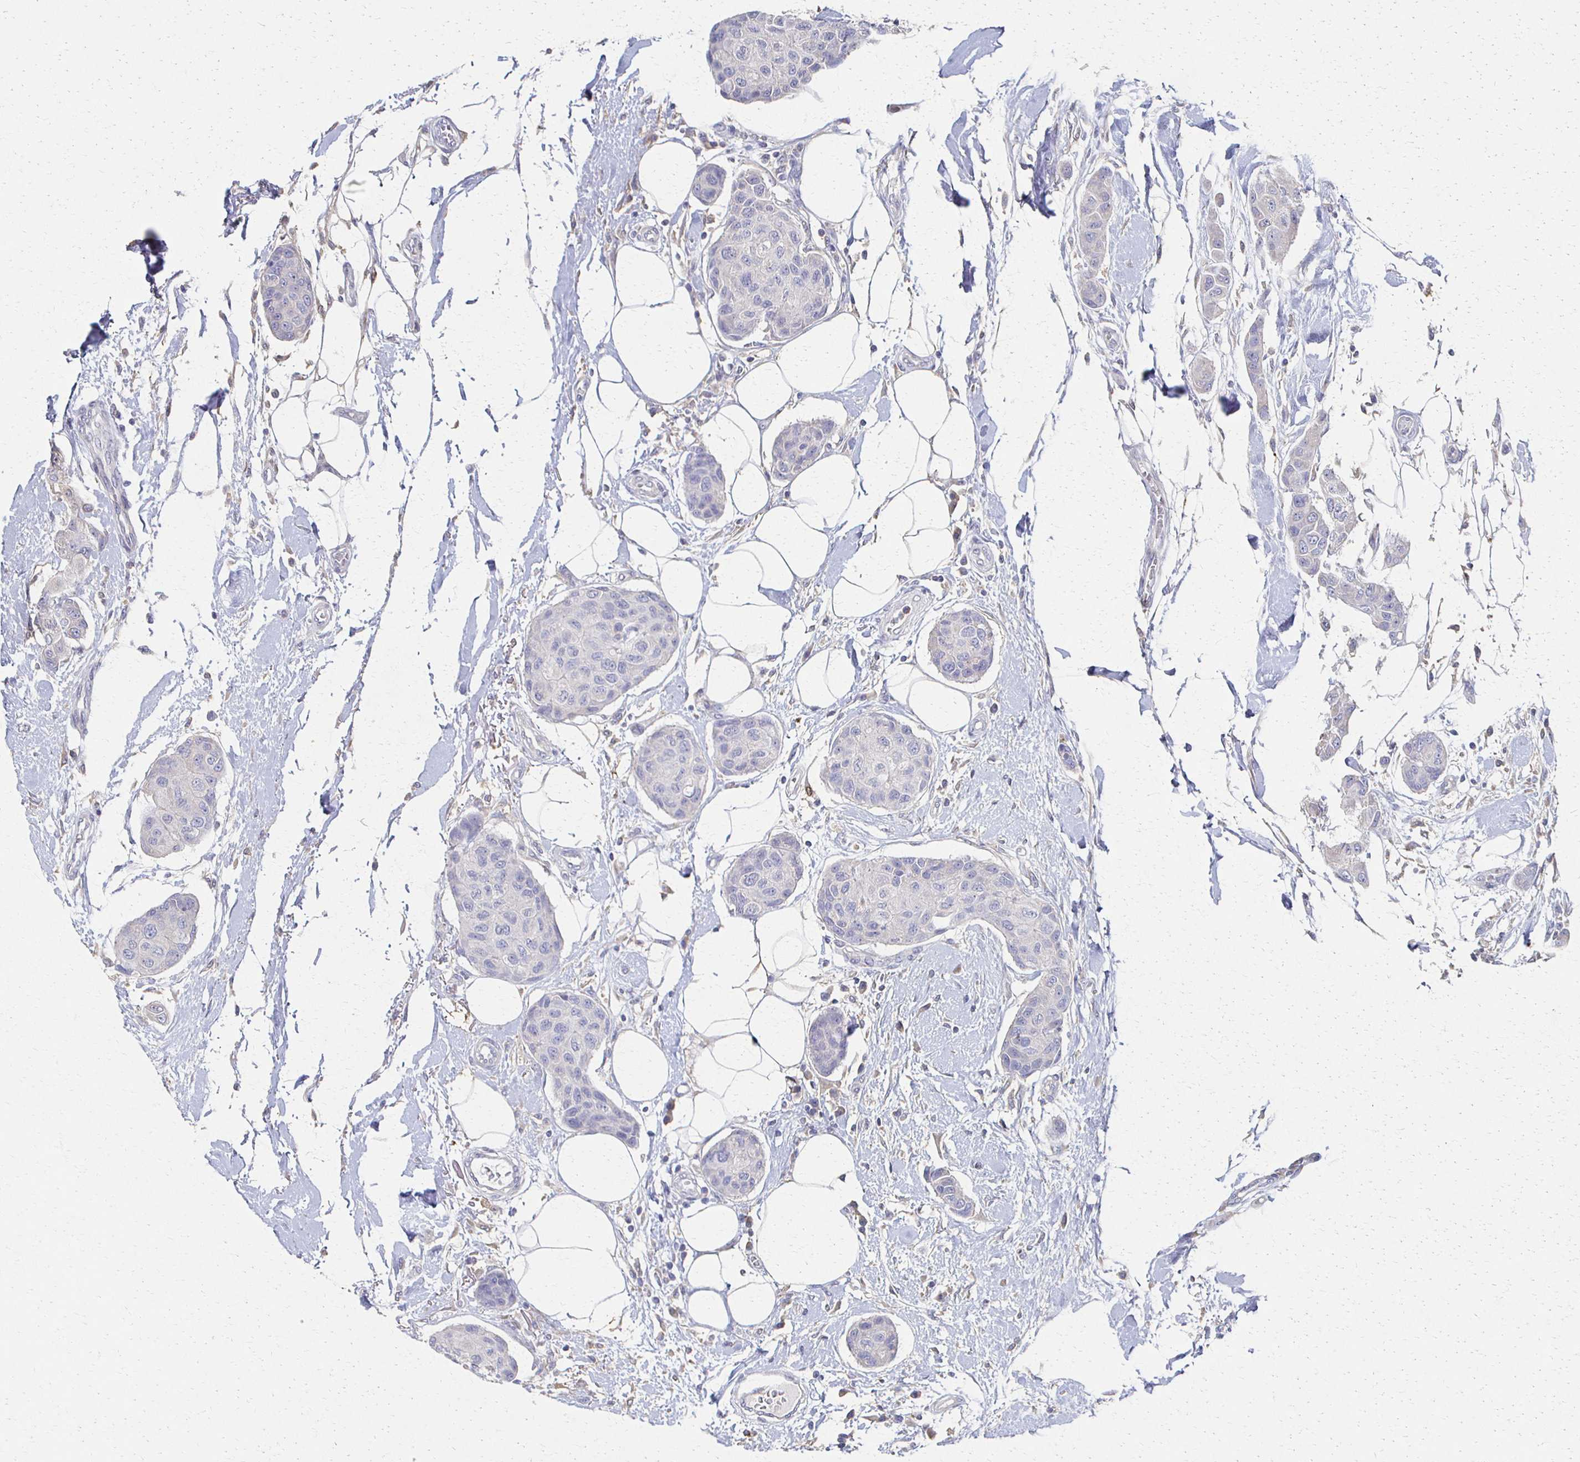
{"staining": {"intensity": "negative", "quantity": "none", "location": "none"}, "tissue": "breast cancer", "cell_type": "Tumor cells", "image_type": "cancer", "snomed": [{"axis": "morphology", "description": "Duct carcinoma"}, {"axis": "topography", "description": "Breast"}, {"axis": "topography", "description": "Lymph node"}], "caption": "There is no significant staining in tumor cells of breast cancer. The staining was performed using DAB (3,3'-diaminobenzidine) to visualize the protein expression in brown, while the nuclei were stained in blue with hematoxylin (Magnification: 20x).", "gene": "CX3CR1", "patient": {"sex": "female", "age": 80}}